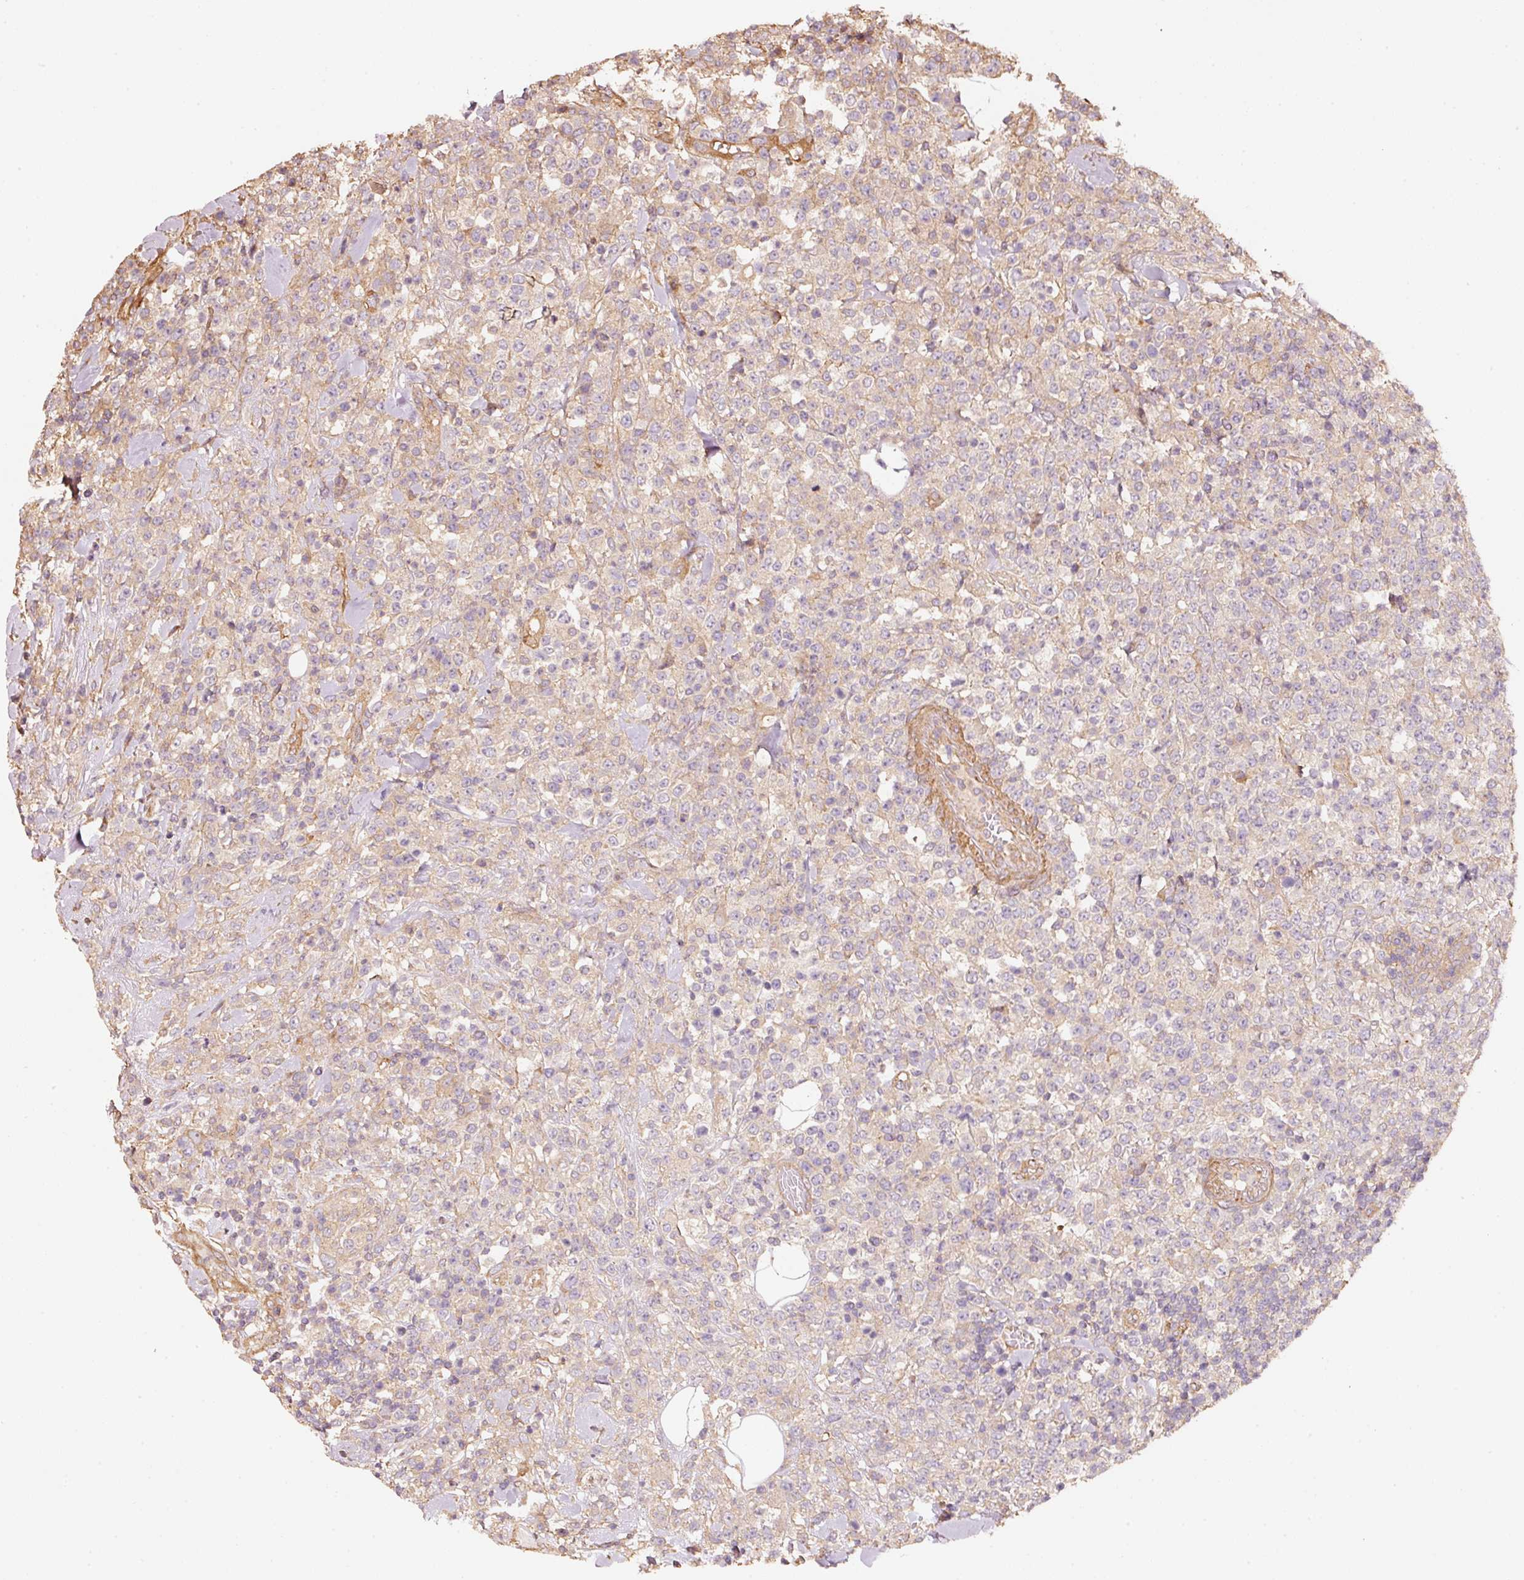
{"staining": {"intensity": "weak", "quantity": ">75%", "location": "cytoplasmic/membranous"}, "tissue": "lymphoma", "cell_type": "Tumor cells", "image_type": "cancer", "snomed": [{"axis": "morphology", "description": "Malignant lymphoma, non-Hodgkin's type, High grade"}, {"axis": "topography", "description": "Colon"}], "caption": "Immunohistochemical staining of high-grade malignant lymphoma, non-Hodgkin's type reveals low levels of weak cytoplasmic/membranous protein expression in about >75% of tumor cells.", "gene": "CEP95", "patient": {"sex": "female", "age": 53}}